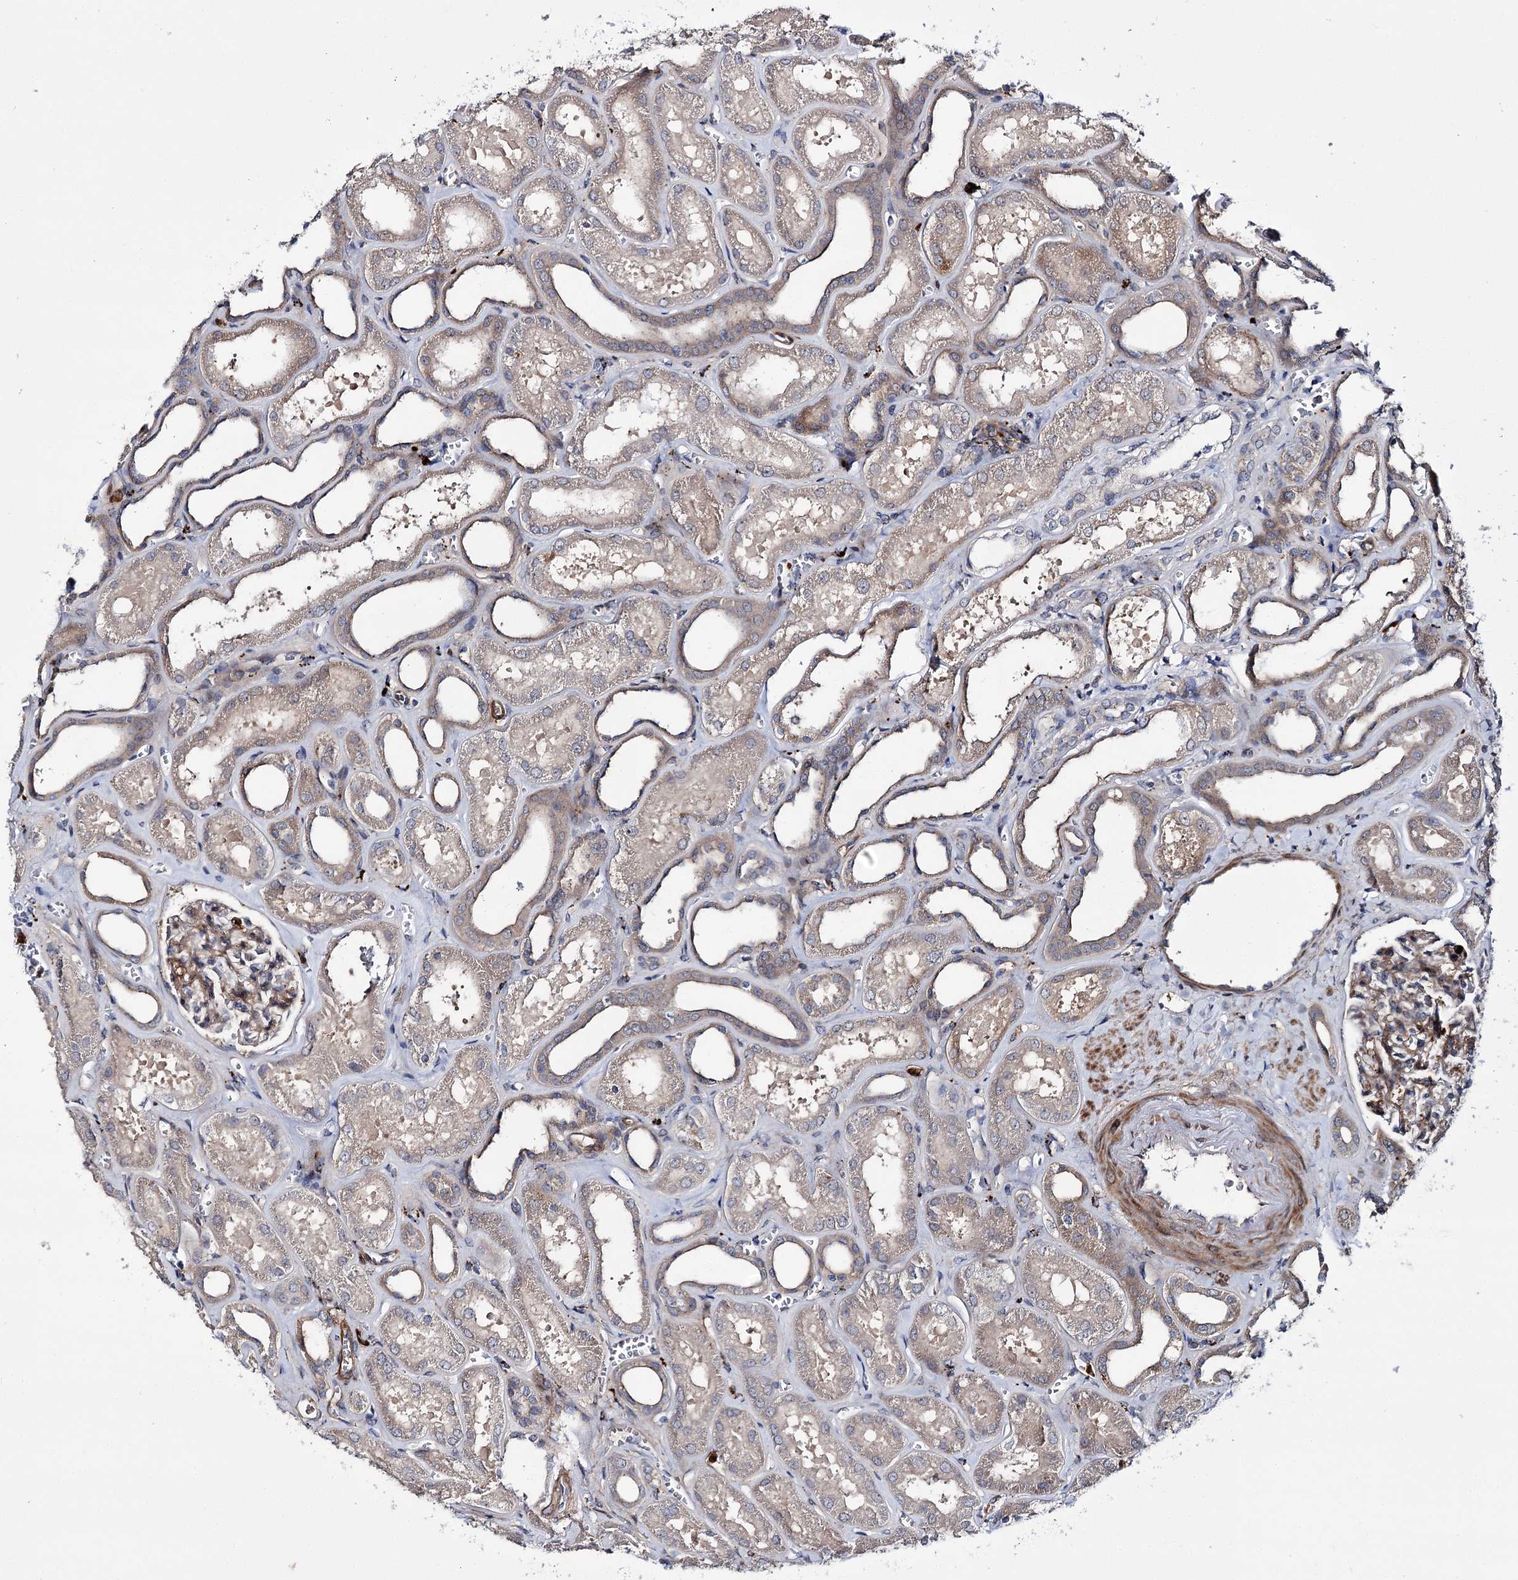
{"staining": {"intensity": "moderate", "quantity": "25%-75%", "location": "cytoplasmic/membranous"}, "tissue": "kidney", "cell_type": "Cells in glomeruli", "image_type": "normal", "snomed": [{"axis": "morphology", "description": "Normal tissue, NOS"}, {"axis": "morphology", "description": "Adenocarcinoma, NOS"}, {"axis": "topography", "description": "Kidney"}], "caption": "This micrograph reveals immunohistochemistry (IHC) staining of normal kidney, with medium moderate cytoplasmic/membranous positivity in about 25%-75% of cells in glomeruli.", "gene": "MINDY3", "patient": {"sex": "female", "age": 68}}